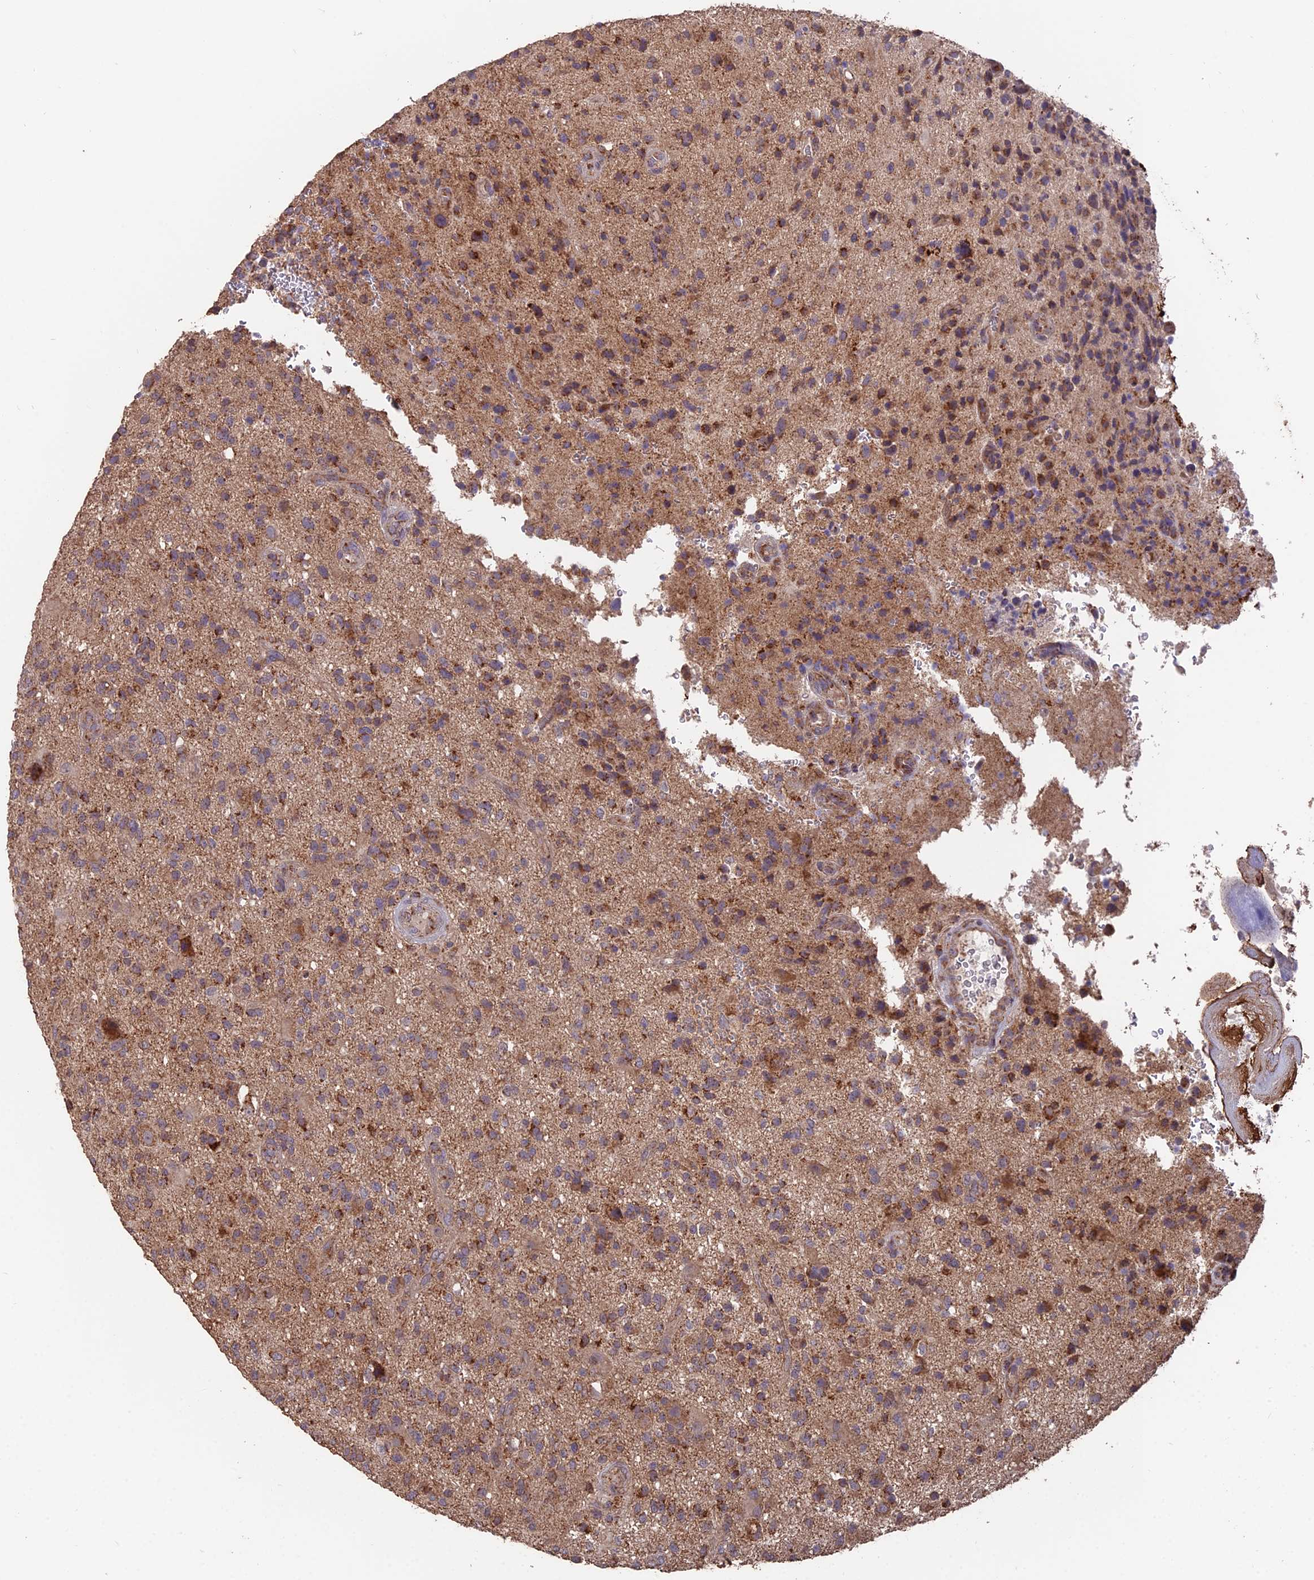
{"staining": {"intensity": "moderate", "quantity": ">75%", "location": "cytoplasmic/membranous"}, "tissue": "glioma", "cell_type": "Tumor cells", "image_type": "cancer", "snomed": [{"axis": "morphology", "description": "Glioma, malignant, High grade"}, {"axis": "topography", "description": "Brain"}], "caption": "Protein expression analysis of human malignant high-grade glioma reveals moderate cytoplasmic/membranous expression in approximately >75% of tumor cells. The protein is shown in brown color, while the nuclei are stained blue.", "gene": "IFT22", "patient": {"sex": "male", "age": 47}}